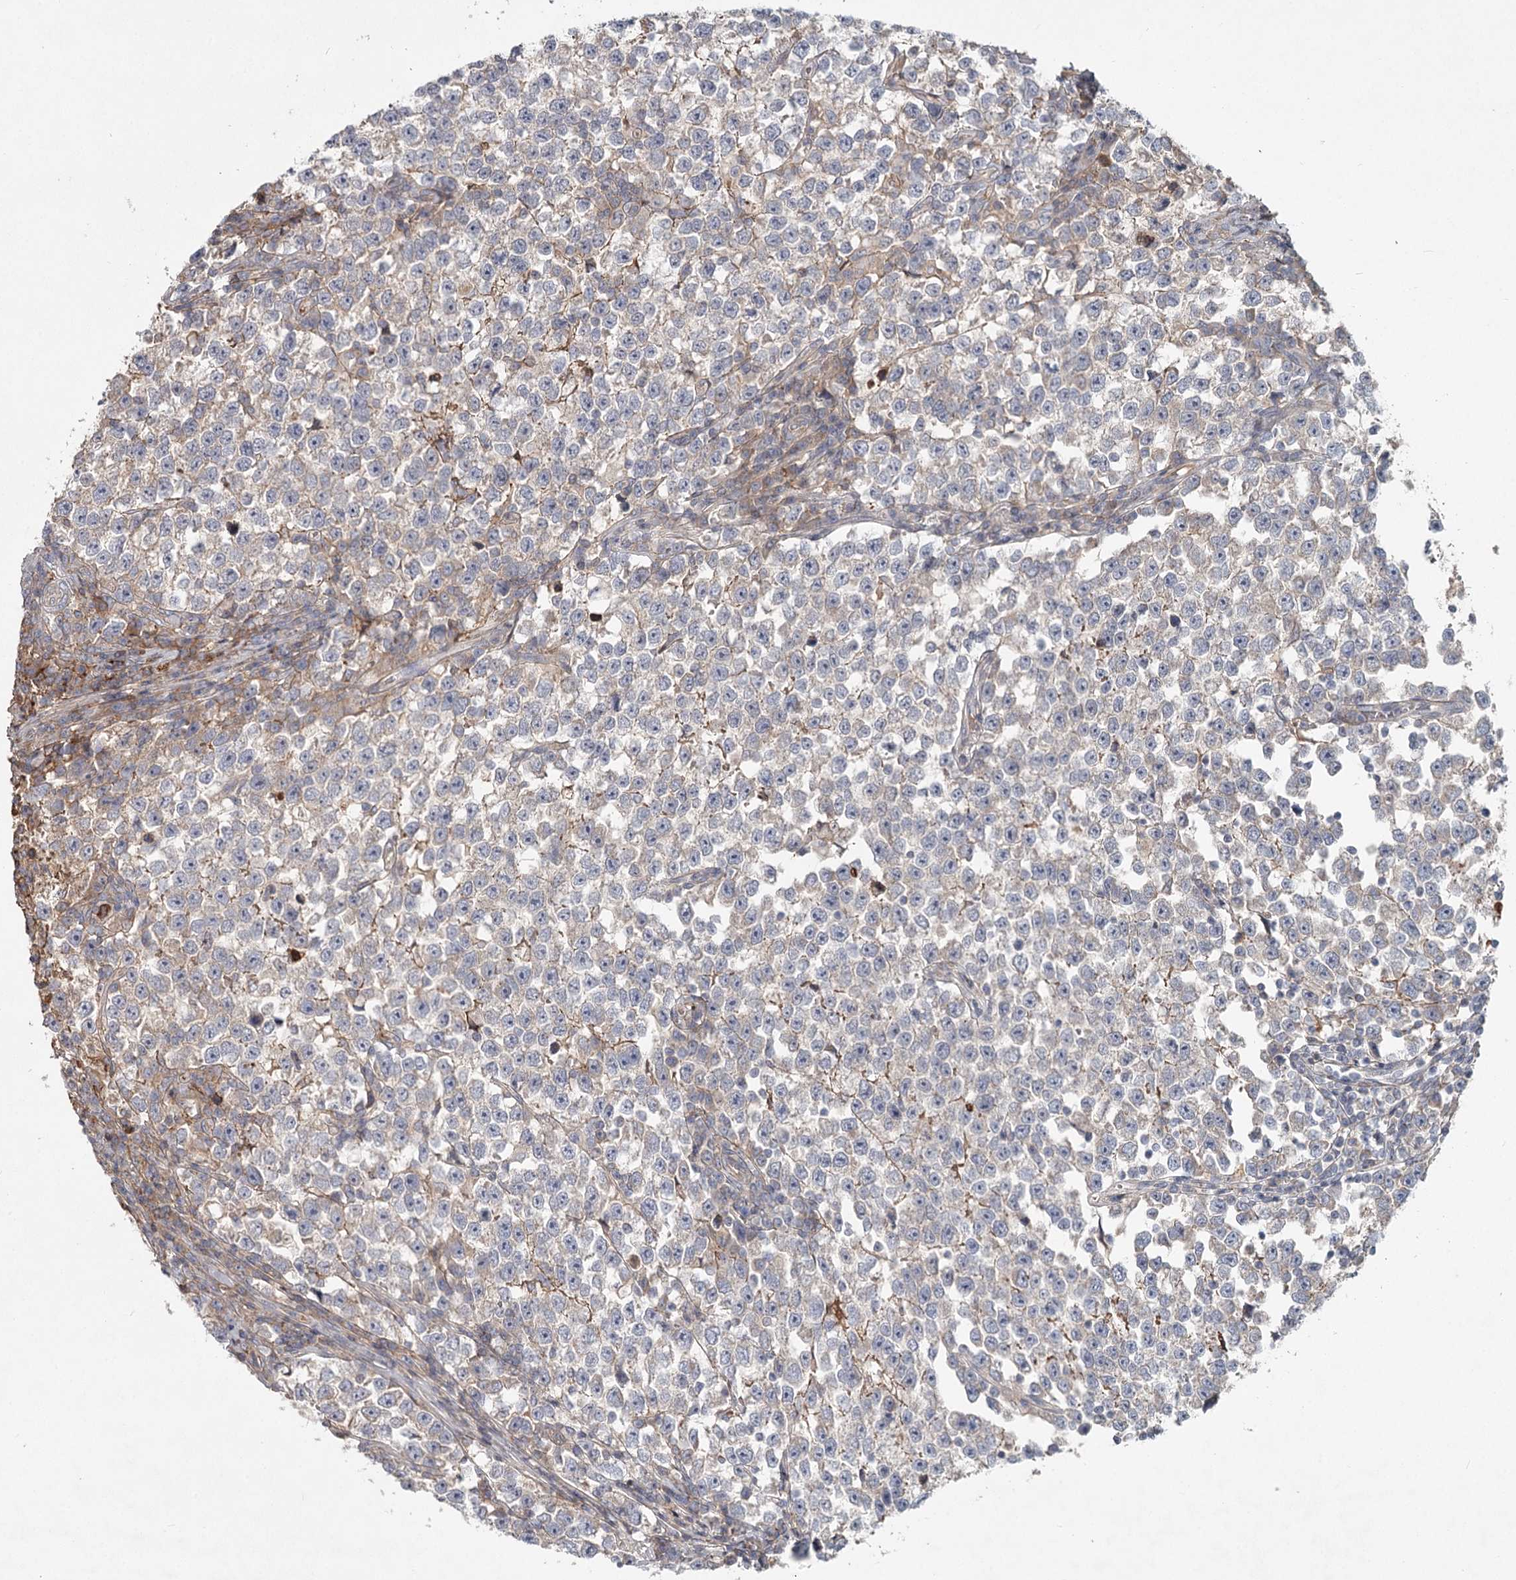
{"staining": {"intensity": "negative", "quantity": "none", "location": "none"}, "tissue": "testis cancer", "cell_type": "Tumor cells", "image_type": "cancer", "snomed": [{"axis": "morphology", "description": "Normal tissue, NOS"}, {"axis": "morphology", "description": "Seminoma, NOS"}, {"axis": "topography", "description": "Testis"}], "caption": "DAB immunohistochemical staining of testis seminoma shows no significant expression in tumor cells.", "gene": "DHRS9", "patient": {"sex": "male", "age": 43}}